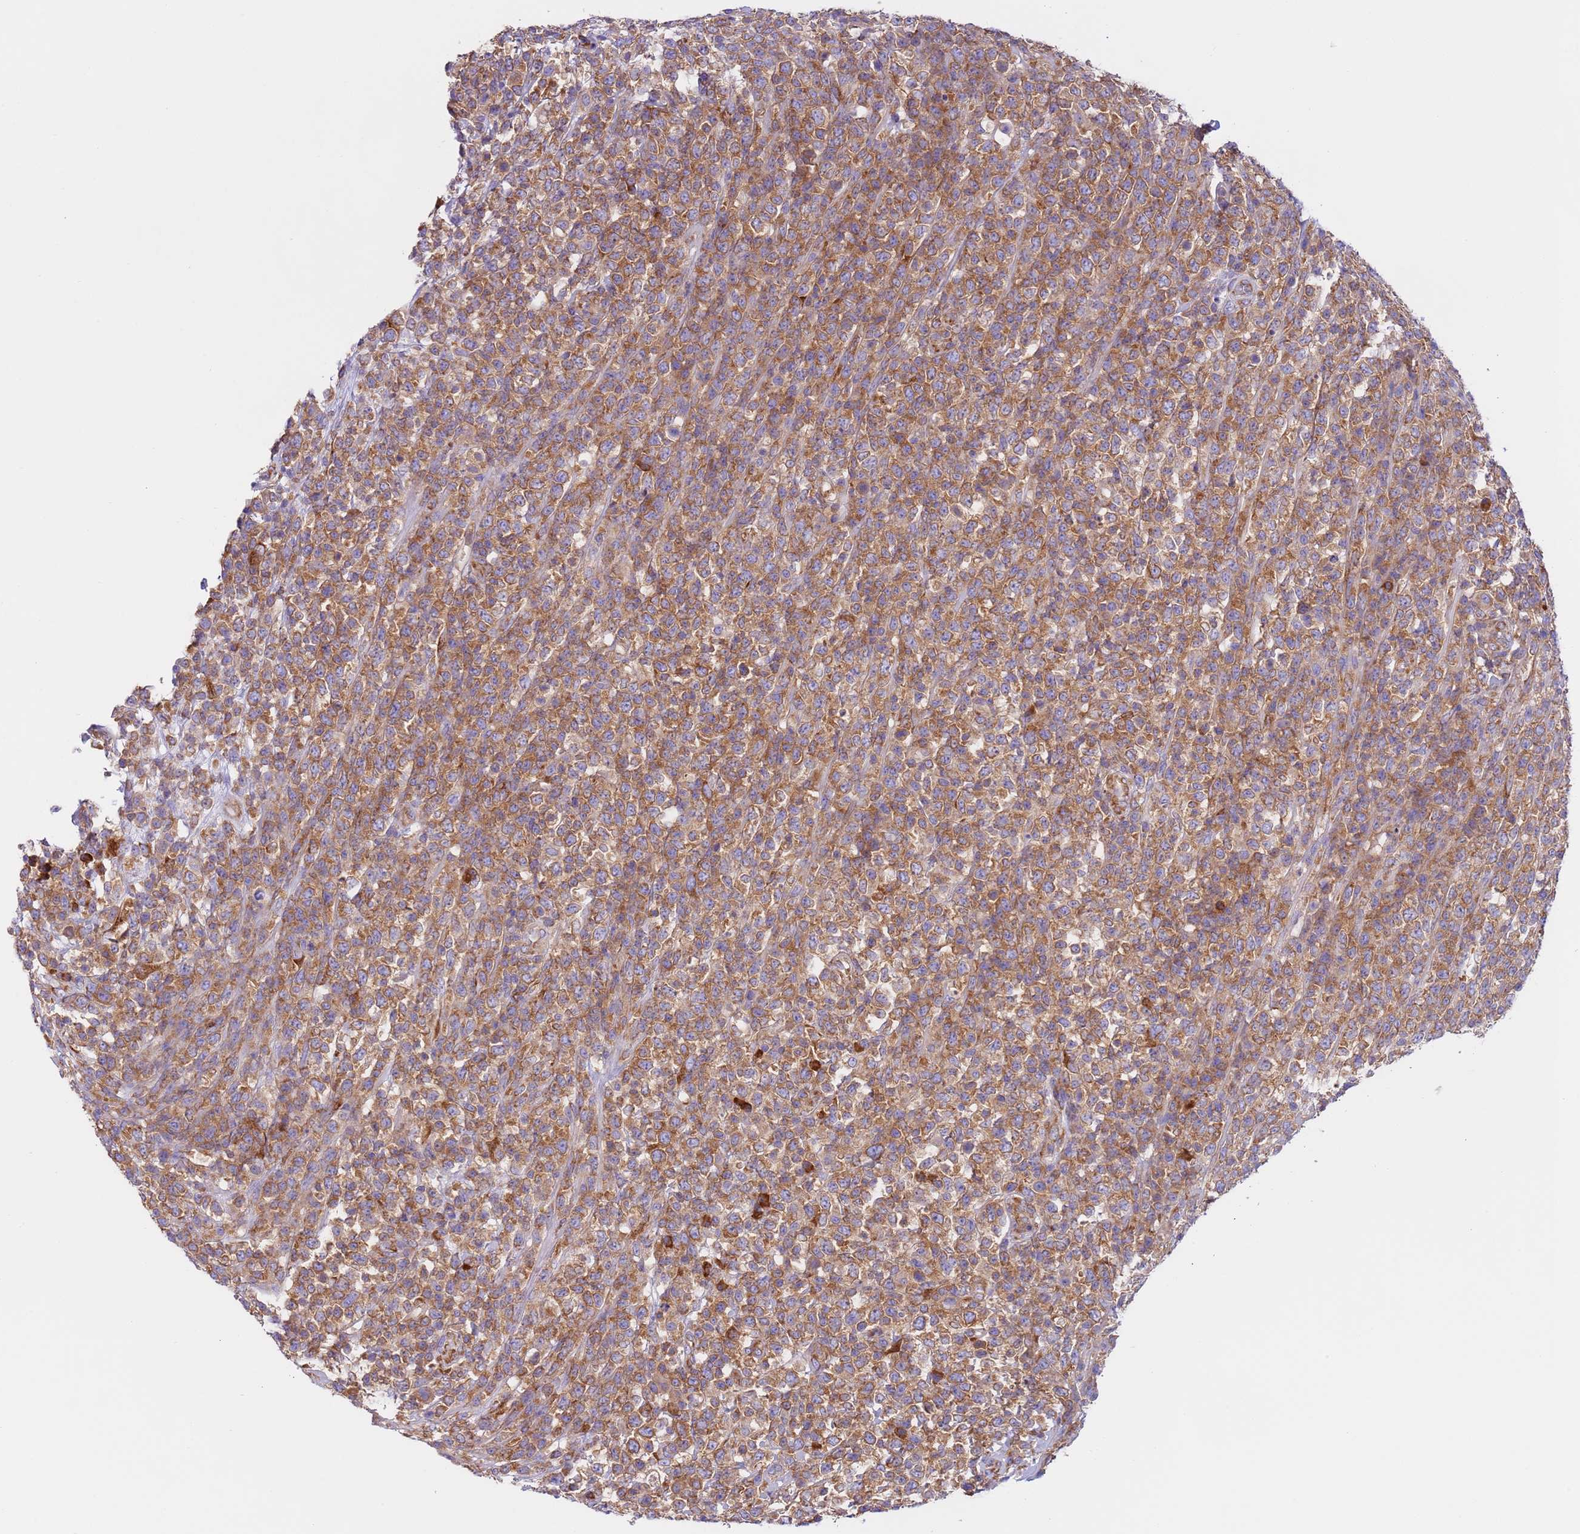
{"staining": {"intensity": "moderate", "quantity": ">75%", "location": "cytoplasmic/membranous"}, "tissue": "lymphoma", "cell_type": "Tumor cells", "image_type": "cancer", "snomed": [{"axis": "morphology", "description": "Malignant lymphoma, non-Hodgkin's type, High grade"}, {"axis": "topography", "description": "Colon"}], "caption": "This image displays IHC staining of lymphoma, with medium moderate cytoplasmic/membranous staining in approximately >75% of tumor cells.", "gene": "VARS1", "patient": {"sex": "female", "age": 53}}